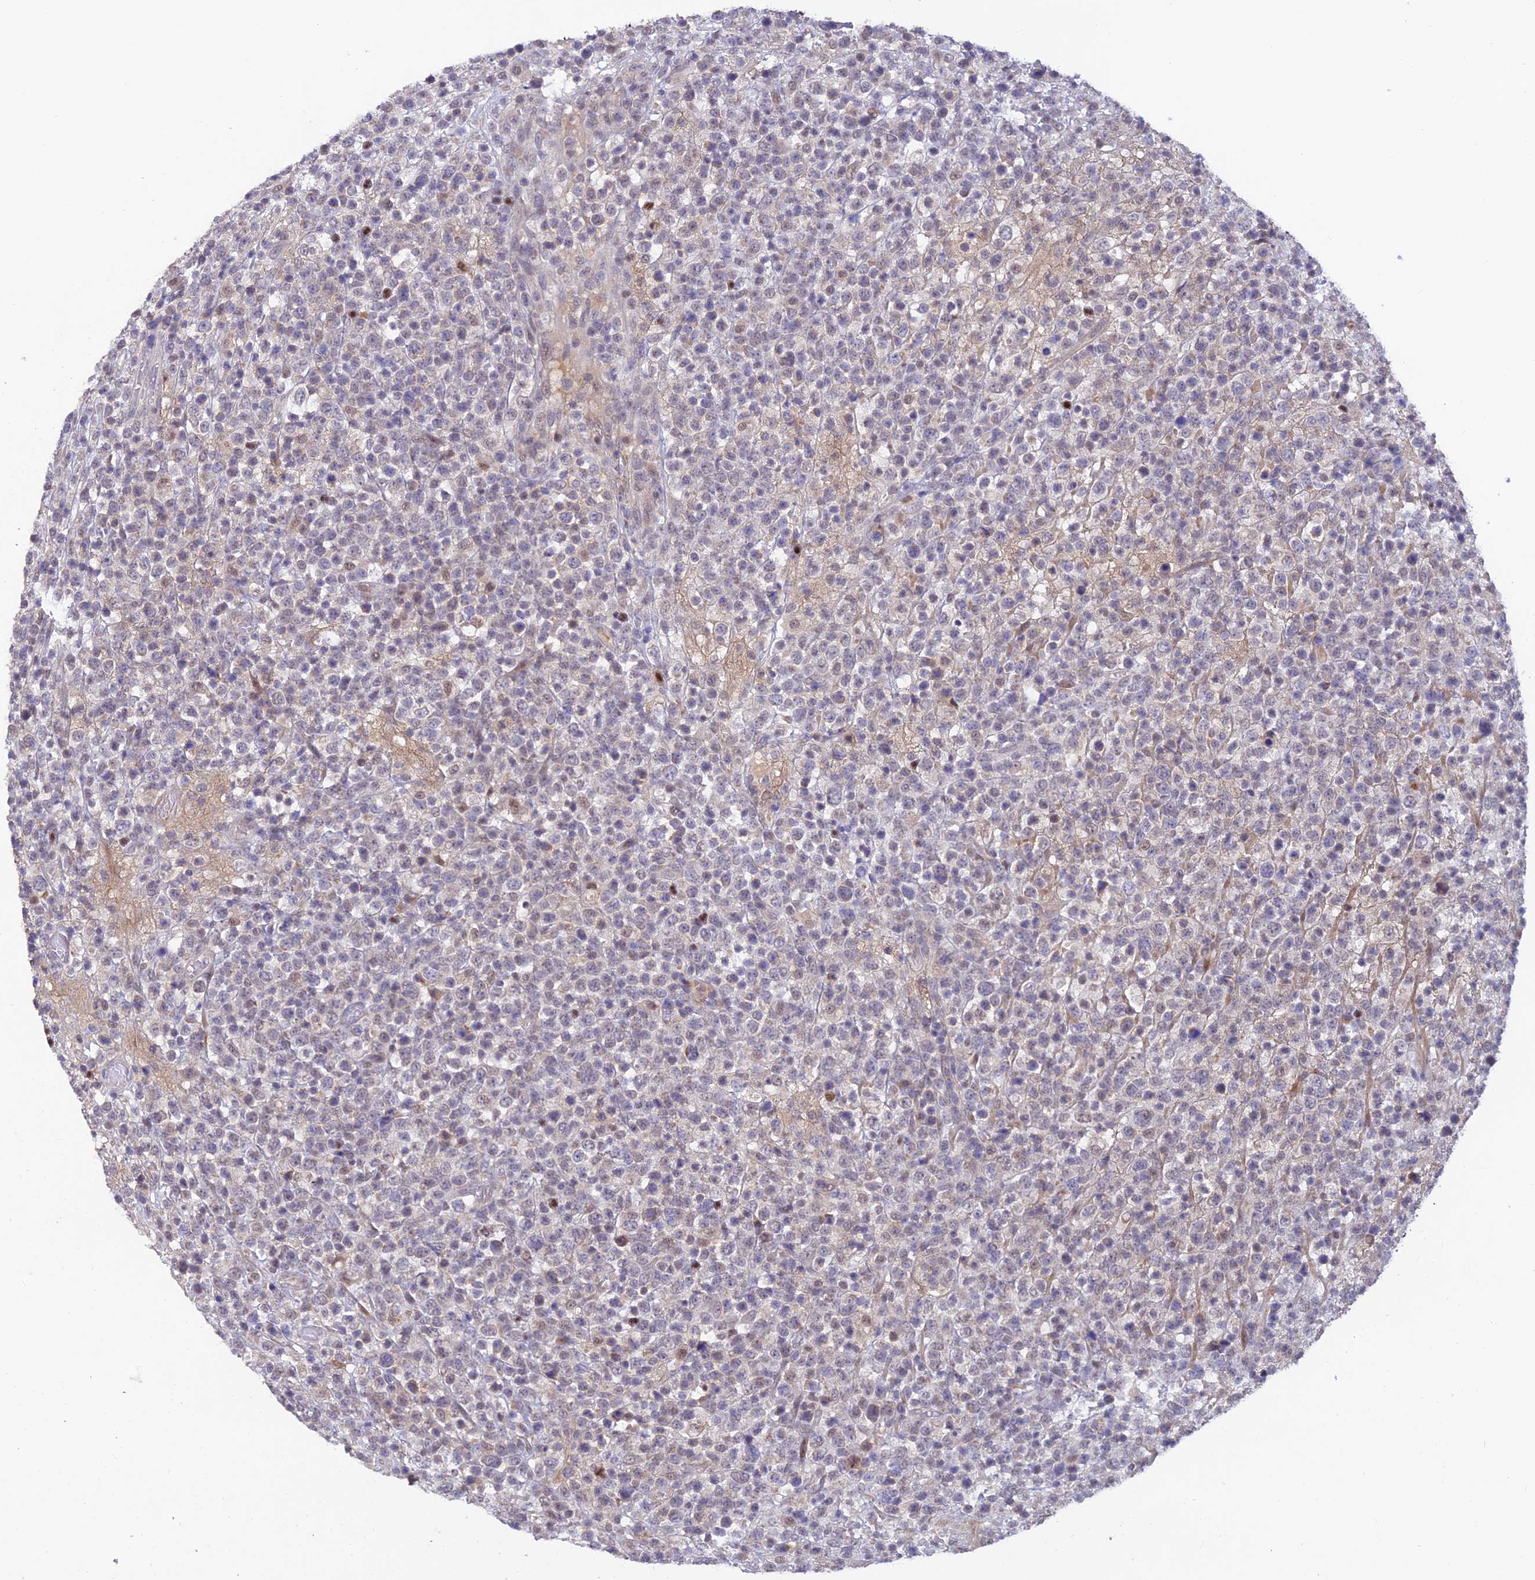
{"staining": {"intensity": "negative", "quantity": "none", "location": "none"}, "tissue": "lymphoma", "cell_type": "Tumor cells", "image_type": "cancer", "snomed": [{"axis": "morphology", "description": "Malignant lymphoma, non-Hodgkin's type, High grade"}, {"axis": "topography", "description": "Colon"}], "caption": "Immunohistochemistry (IHC) image of neoplastic tissue: human lymphoma stained with DAB (3,3'-diaminobenzidine) shows no significant protein positivity in tumor cells.", "gene": "FASTKD5", "patient": {"sex": "female", "age": 53}}